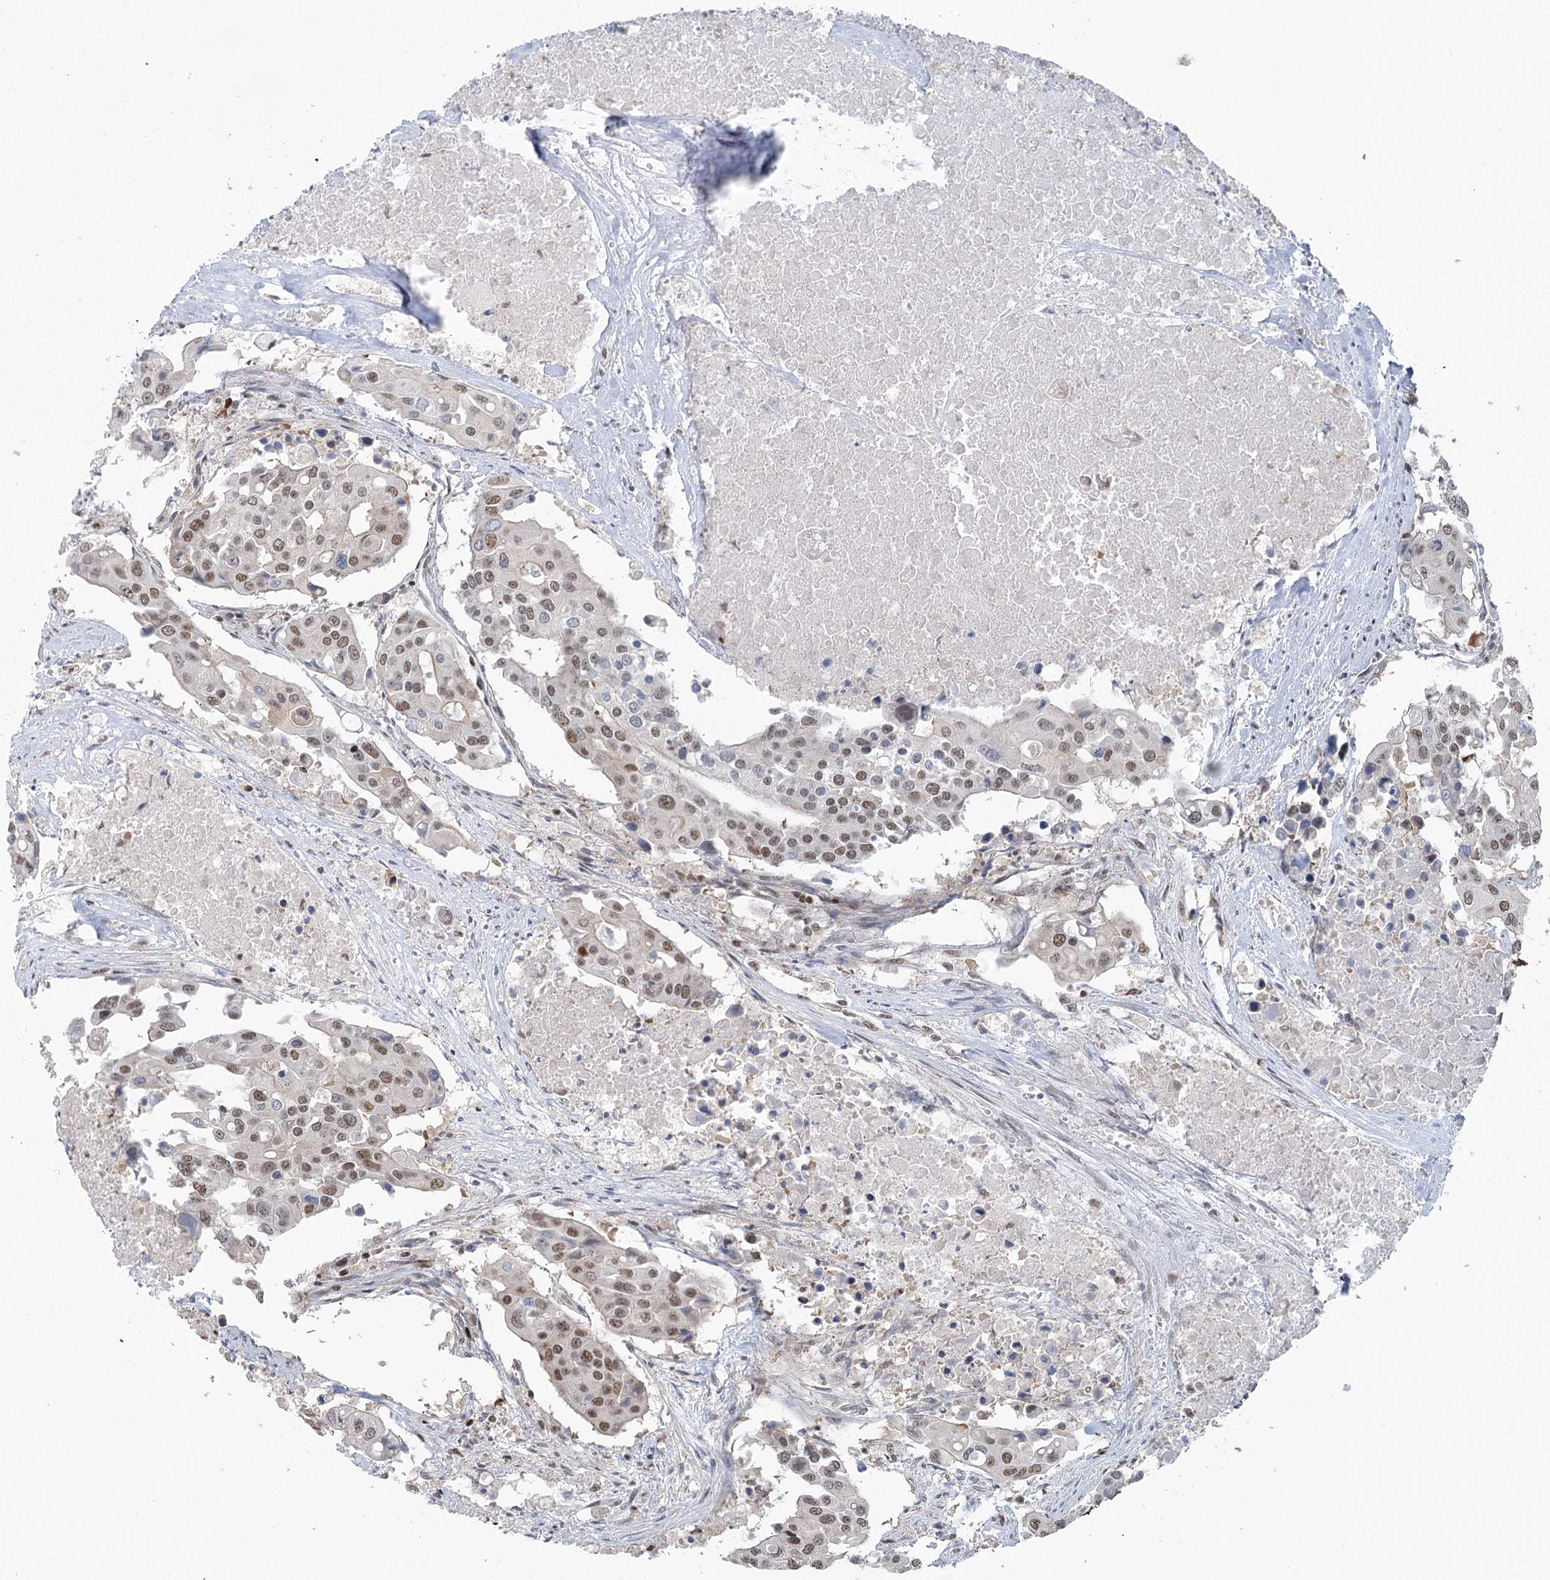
{"staining": {"intensity": "moderate", "quantity": ">75%", "location": "nuclear"}, "tissue": "colorectal cancer", "cell_type": "Tumor cells", "image_type": "cancer", "snomed": [{"axis": "morphology", "description": "Adenocarcinoma, NOS"}, {"axis": "topography", "description": "Colon"}], "caption": "Adenocarcinoma (colorectal) stained with DAB IHC displays medium levels of moderate nuclear positivity in approximately >75% of tumor cells.", "gene": "PDS5A", "patient": {"sex": "male", "age": 77}}